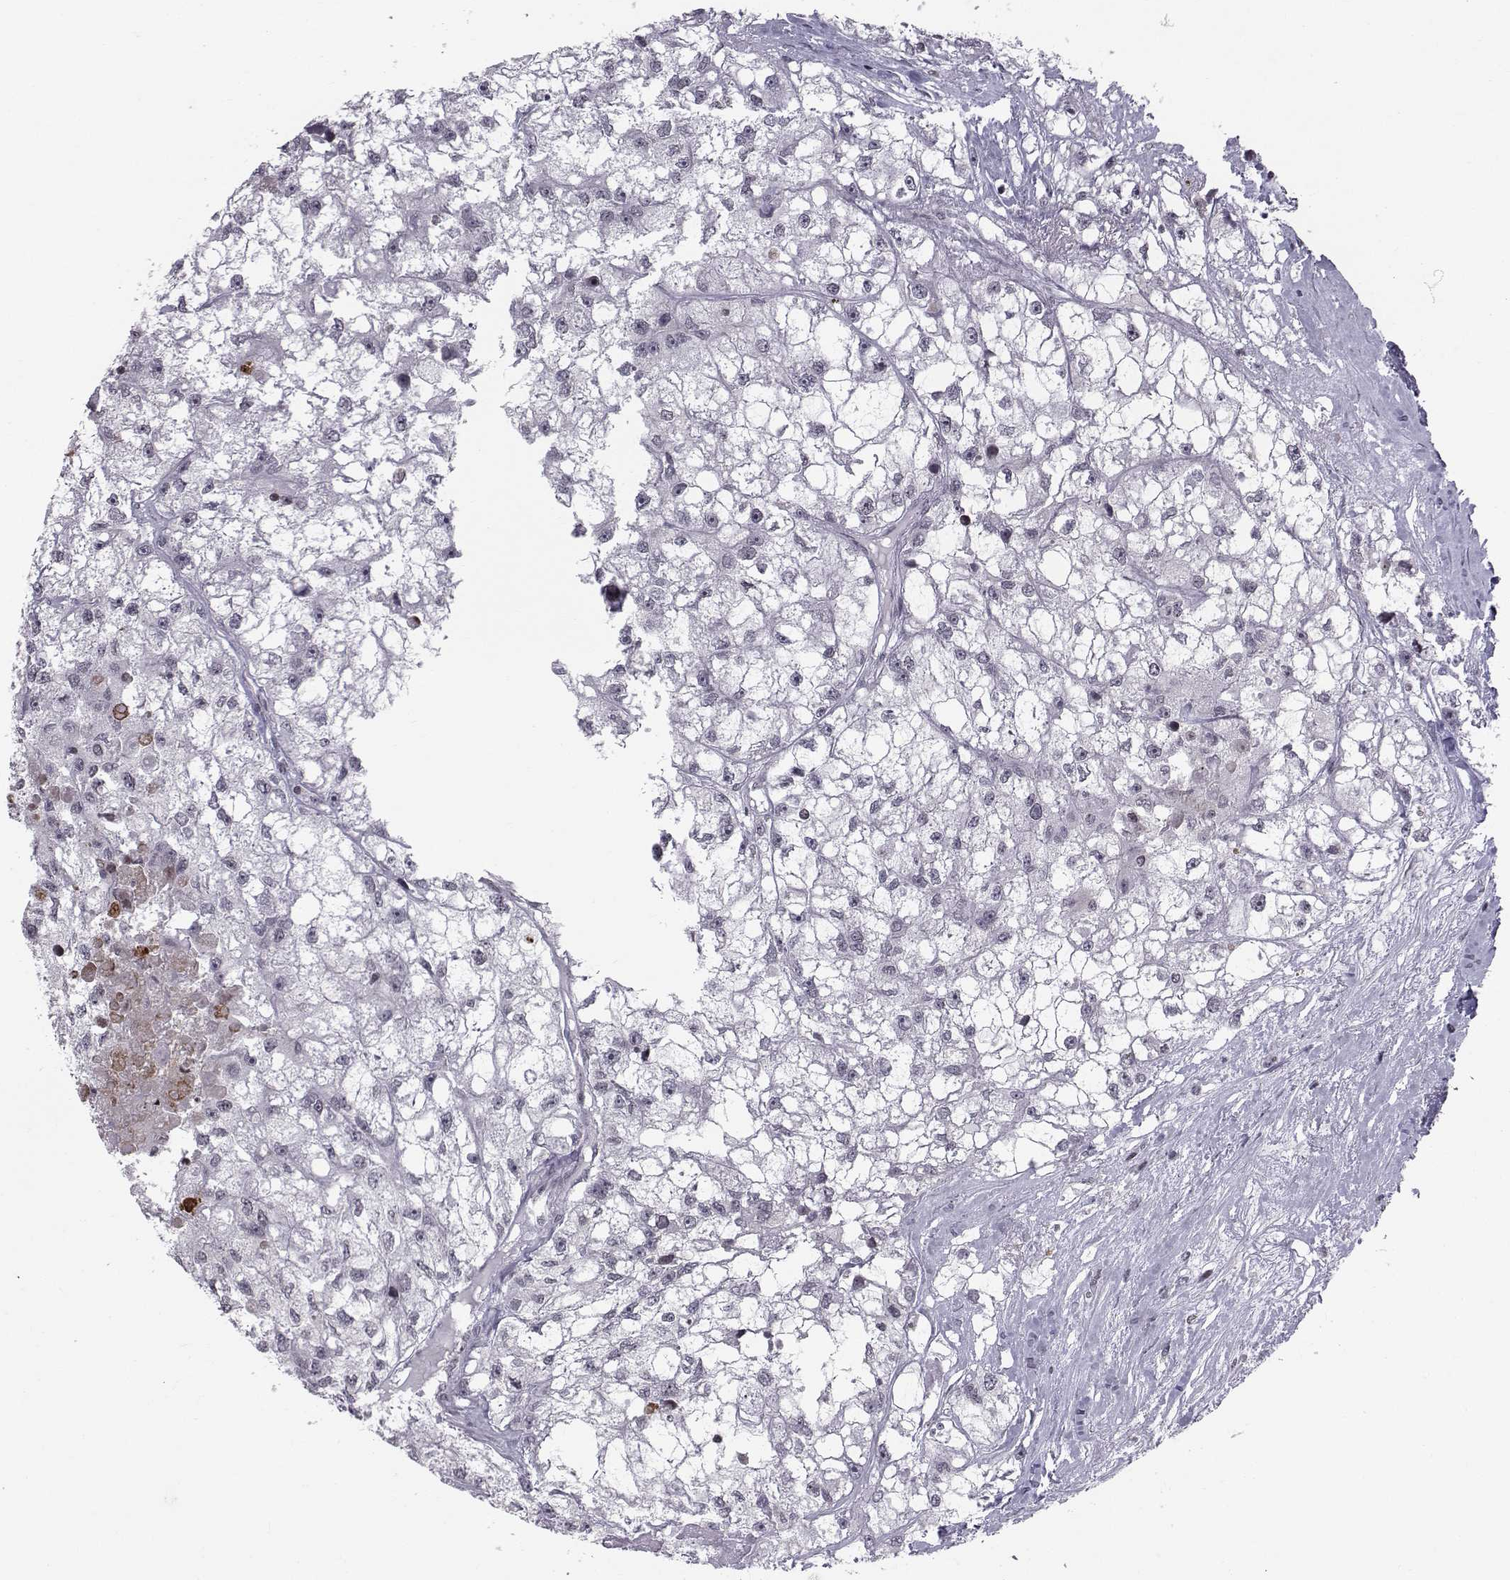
{"staining": {"intensity": "negative", "quantity": "none", "location": "none"}, "tissue": "renal cancer", "cell_type": "Tumor cells", "image_type": "cancer", "snomed": [{"axis": "morphology", "description": "Adenocarcinoma, NOS"}, {"axis": "topography", "description": "Kidney"}], "caption": "A photomicrograph of human renal cancer (adenocarcinoma) is negative for staining in tumor cells.", "gene": "MARCHF4", "patient": {"sex": "male", "age": 56}}